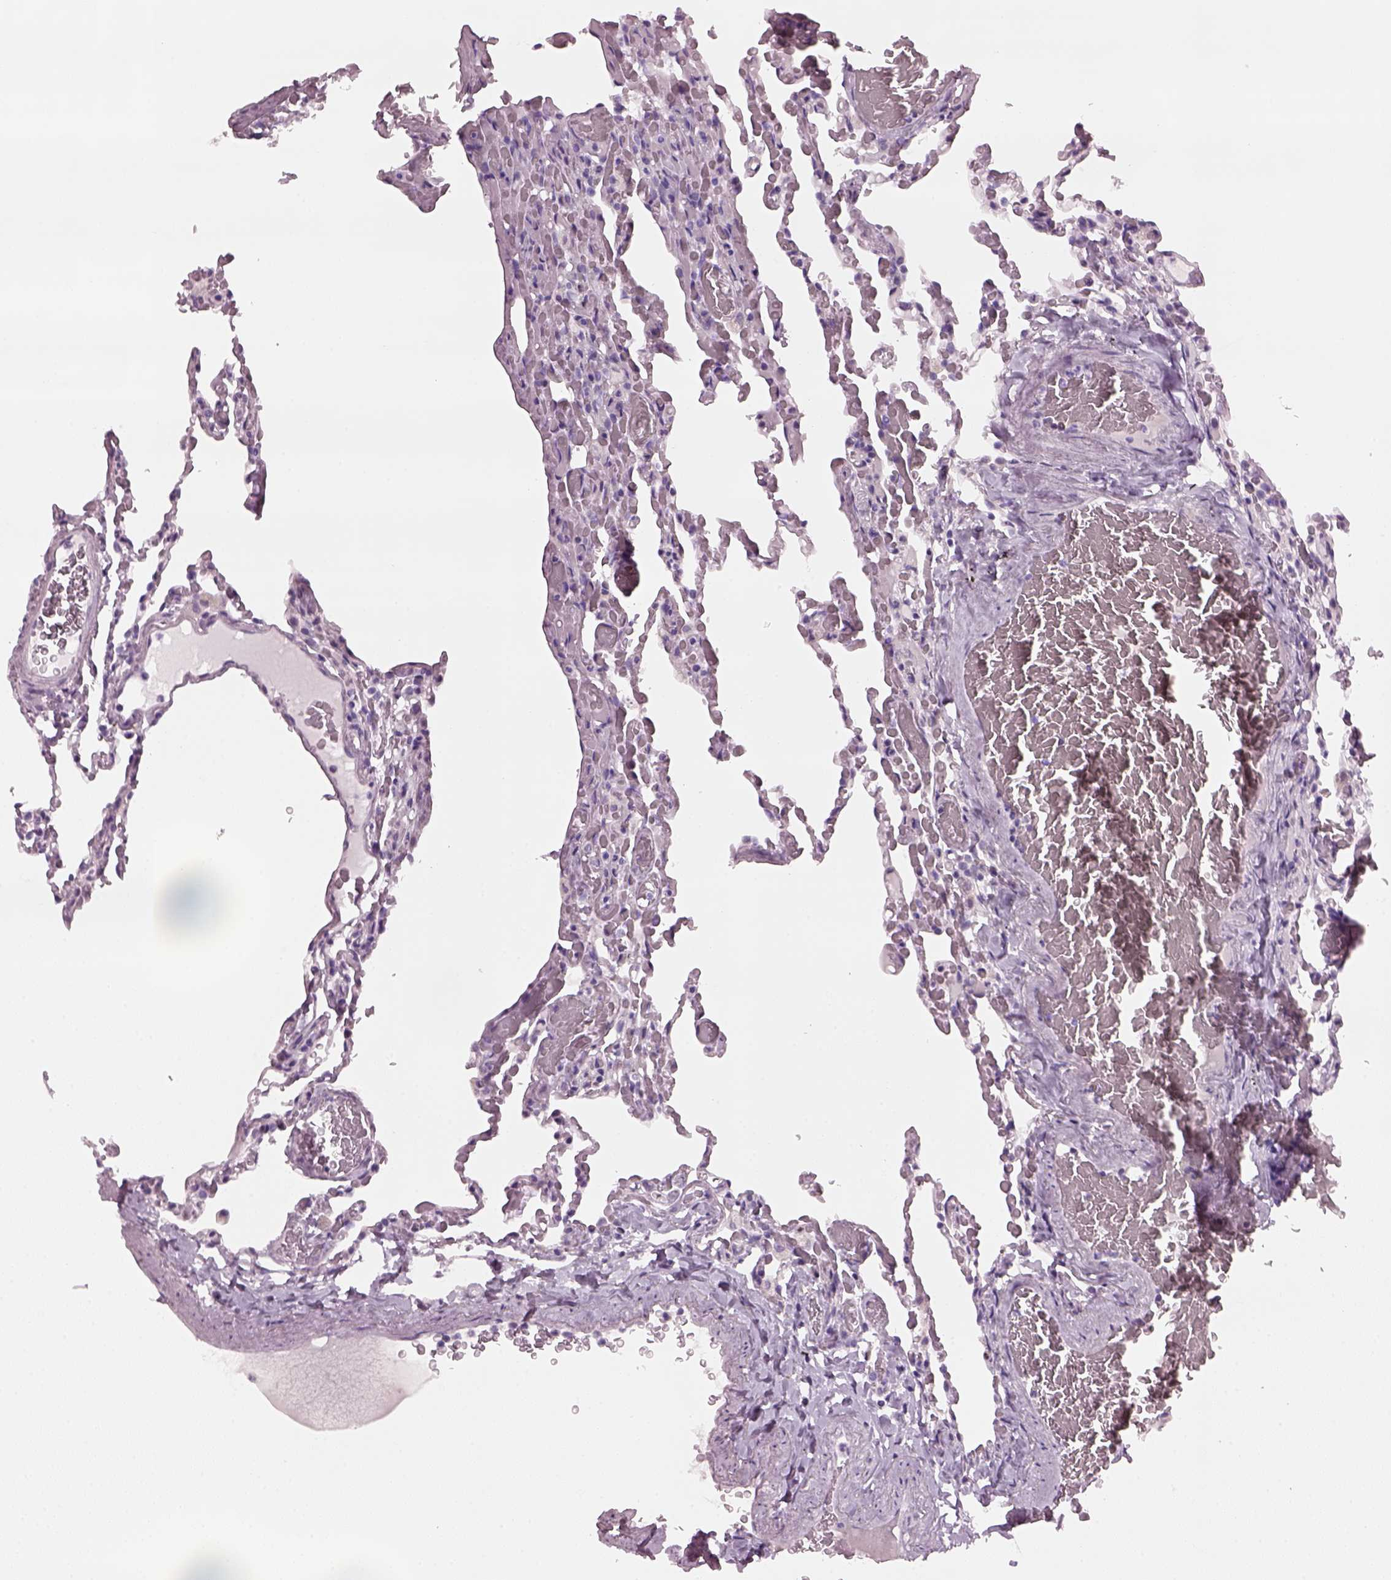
{"staining": {"intensity": "negative", "quantity": "none", "location": "none"}, "tissue": "lung", "cell_type": "Alveolar cells", "image_type": "normal", "snomed": [{"axis": "morphology", "description": "Normal tissue, NOS"}, {"axis": "topography", "description": "Lung"}], "caption": "A high-resolution histopathology image shows immunohistochemistry staining of unremarkable lung, which exhibits no significant staining in alveolar cells.", "gene": "PRR9", "patient": {"sex": "female", "age": 43}}